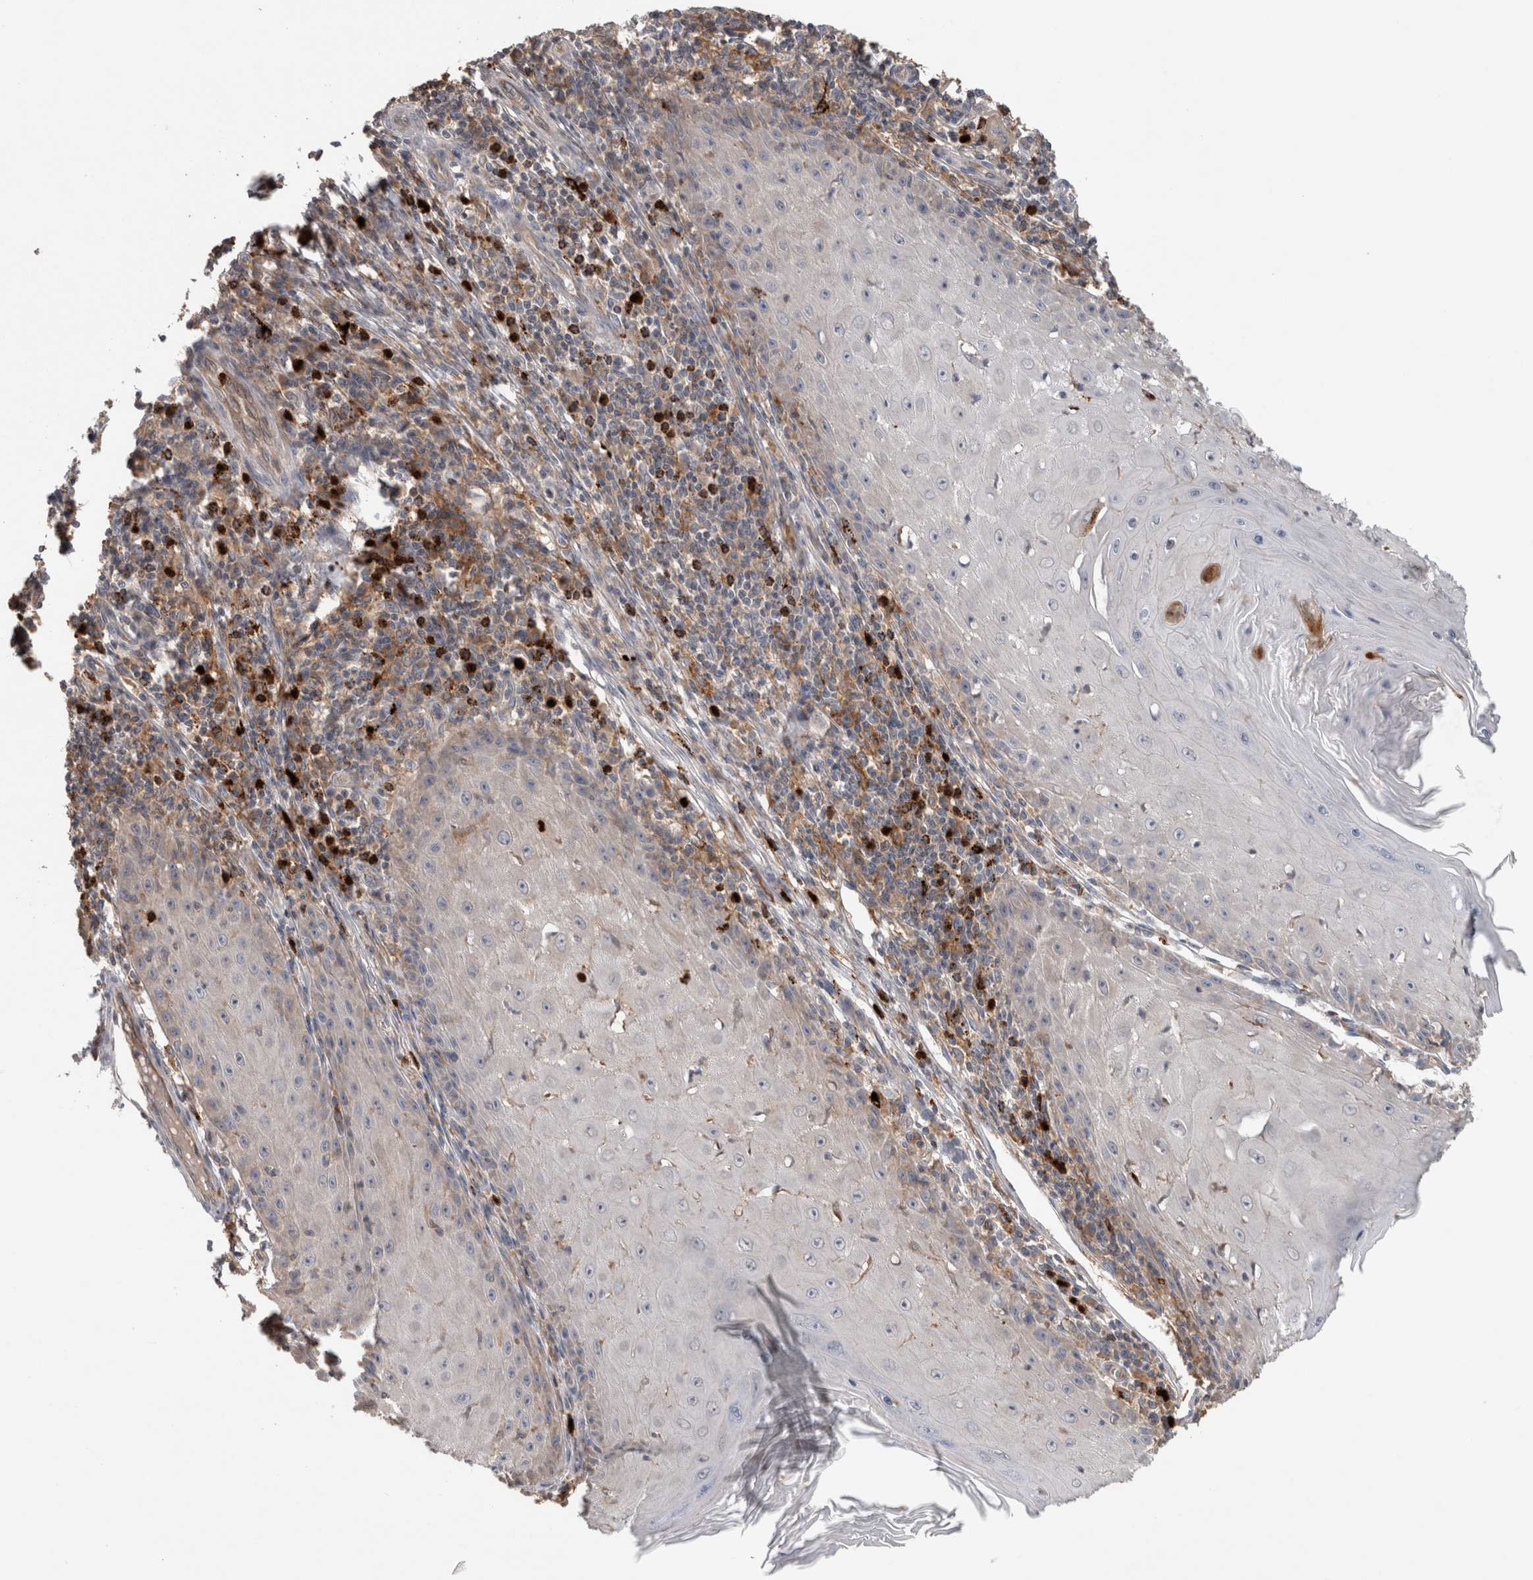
{"staining": {"intensity": "negative", "quantity": "none", "location": "none"}, "tissue": "skin cancer", "cell_type": "Tumor cells", "image_type": "cancer", "snomed": [{"axis": "morphology", "description": "Squamous cell carcinoma, NOS"}, {"axis": "topography", "description": "Skin"}], "caption": "Immunohistochemistry (IHC) micrograph of neoplastic tissue: skin squamous cell carcinoma stained with DAB exhibits no significant protein positivity in tumor cells. The staining is performed using DAB (3,3'-diaminobenzidine) brown chromogen with nuclei counter-stained in using hematoxylin.", "gene": "TARBP1", "patient": {"sex": "female", "age": 73}}